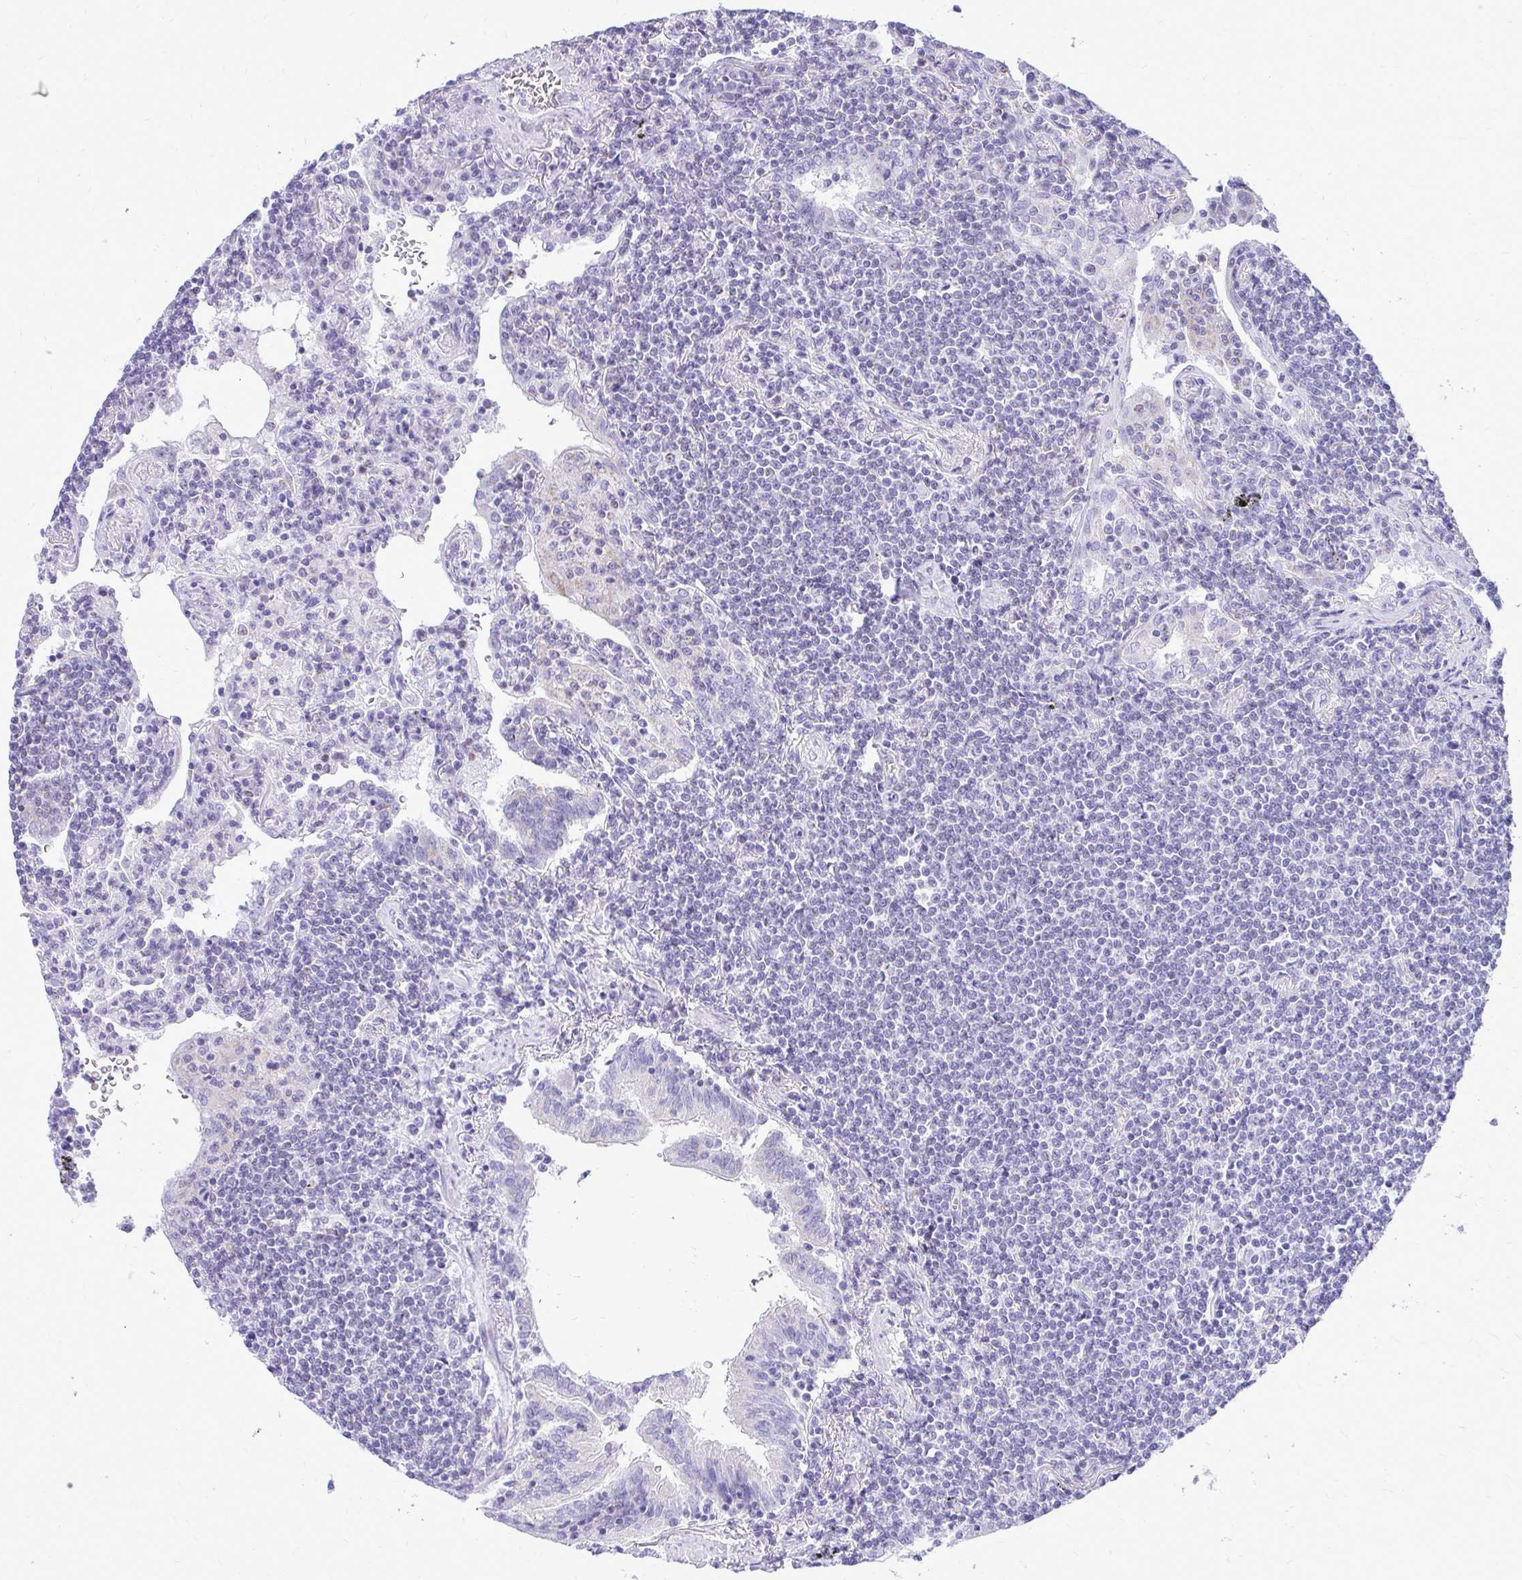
{"staining": {"intensity": "negative", "quantity": "none", "location": "none"}, "tissue": "lymphoma", "cell_type": "Tumor cells", "image_type": "cancer", "snomed": [{"axis": "morphology", "description": "Malignant lymphoma, non-Hodgkin's type, Low grade"}, {"axis": "topography", "description": "Lung"}], "caption": "This is an IHC image of lymphoma. There is no expression in tumor cells.", "gene": "RALYL", "patient": {"sex": "female", "age": 71}}